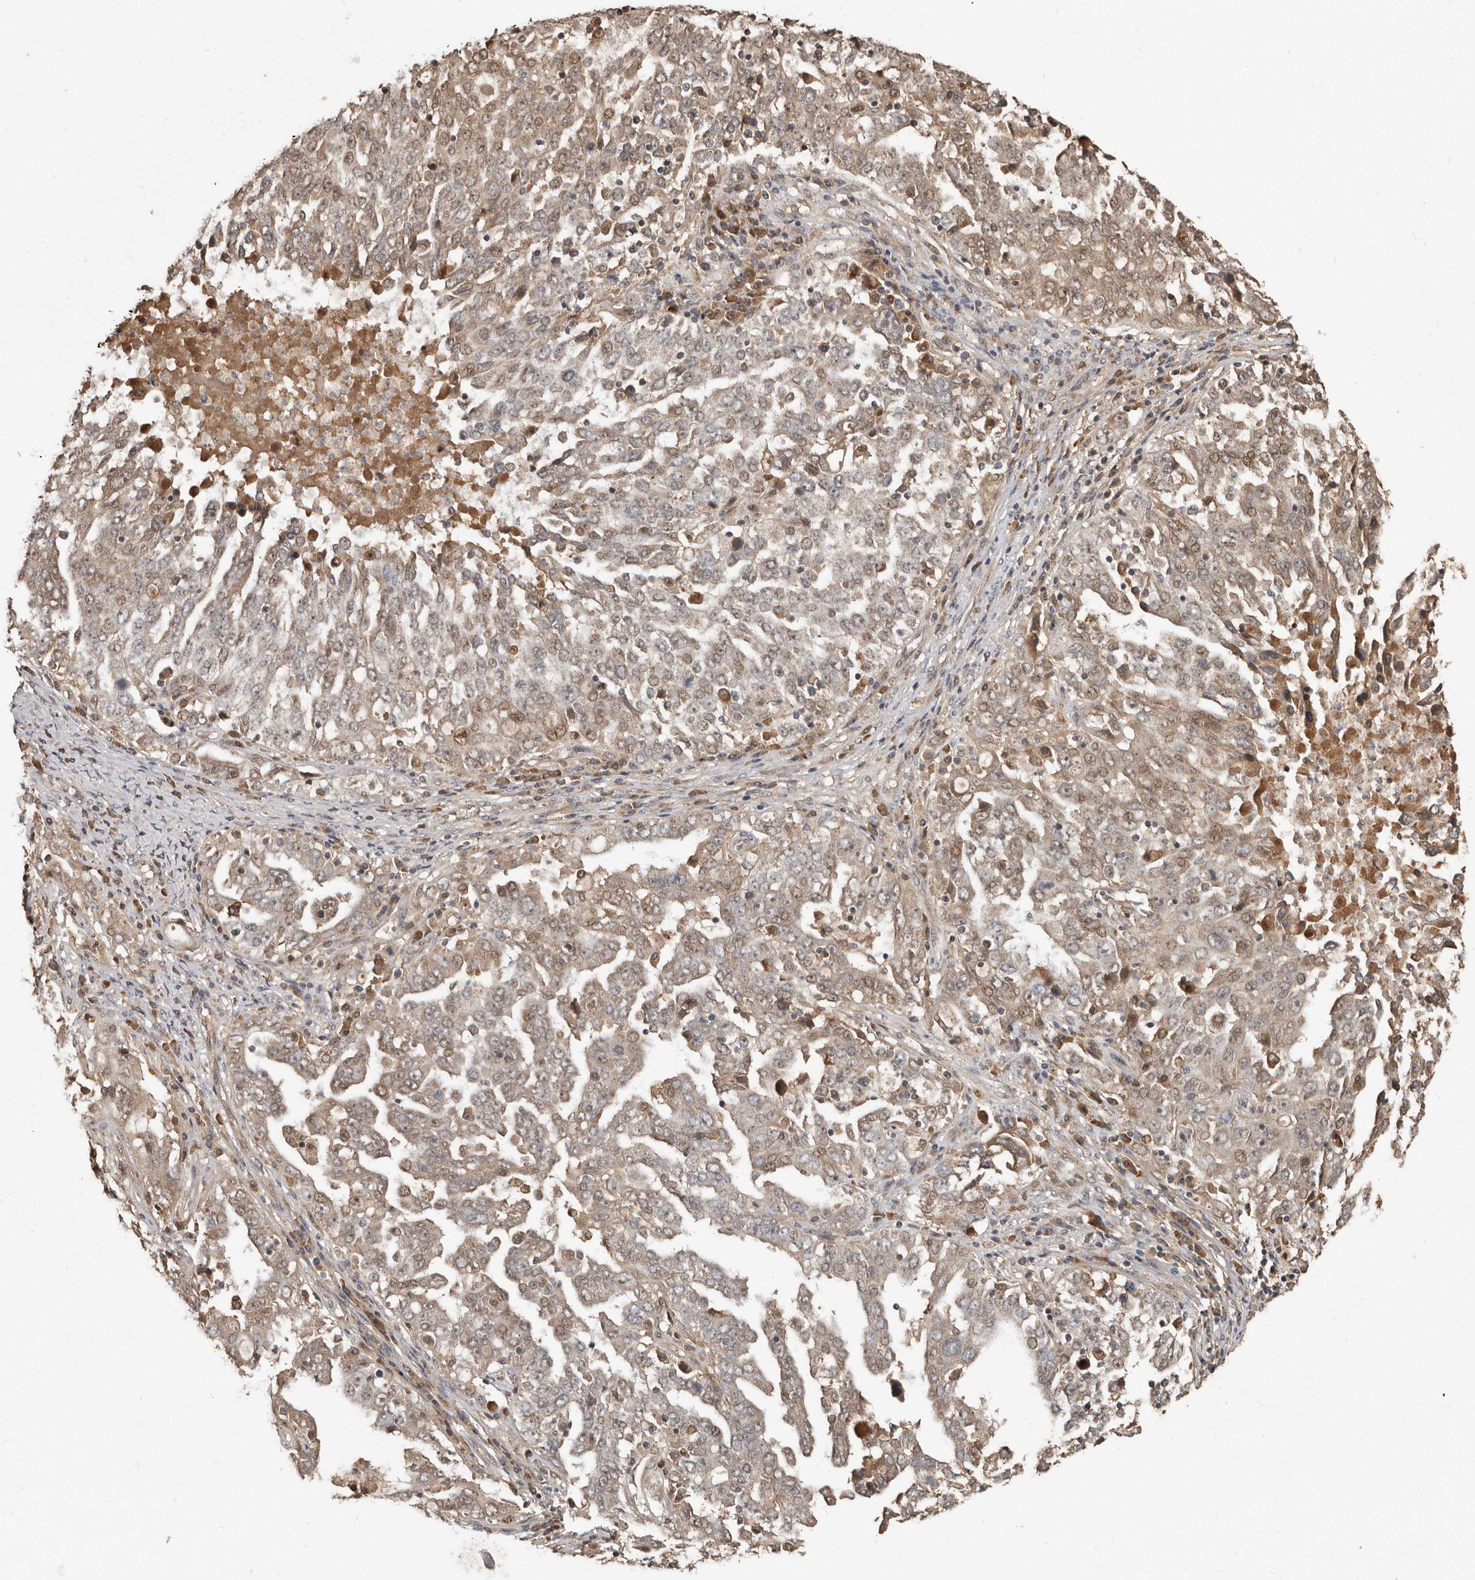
{"staining": {"intensity": "moderate", "quantity": "25%-75%", "location": "cytoplasmic/membranous,nuclear"}, "tissue": "ovarian cancer", "cell_type": "Tumor cells", "image_type": "cancer", "snomed": [{"axis": "morphology", "description": "Carcinoma, endometroid"}, {"axis": "topography", "description": "Ovary"}], "caption": "Ovarian endometroid carcinoma stained with DAB (3,3'-diaminobenzidine) immunohistochemistry (IHC) displays medium levels of moderate cytoplasmic/membranous and nuclear expression in about 25%-75% of tumor cells.", "gene": "KIF26B", "patient": {"sex": "female", "age": 62}}